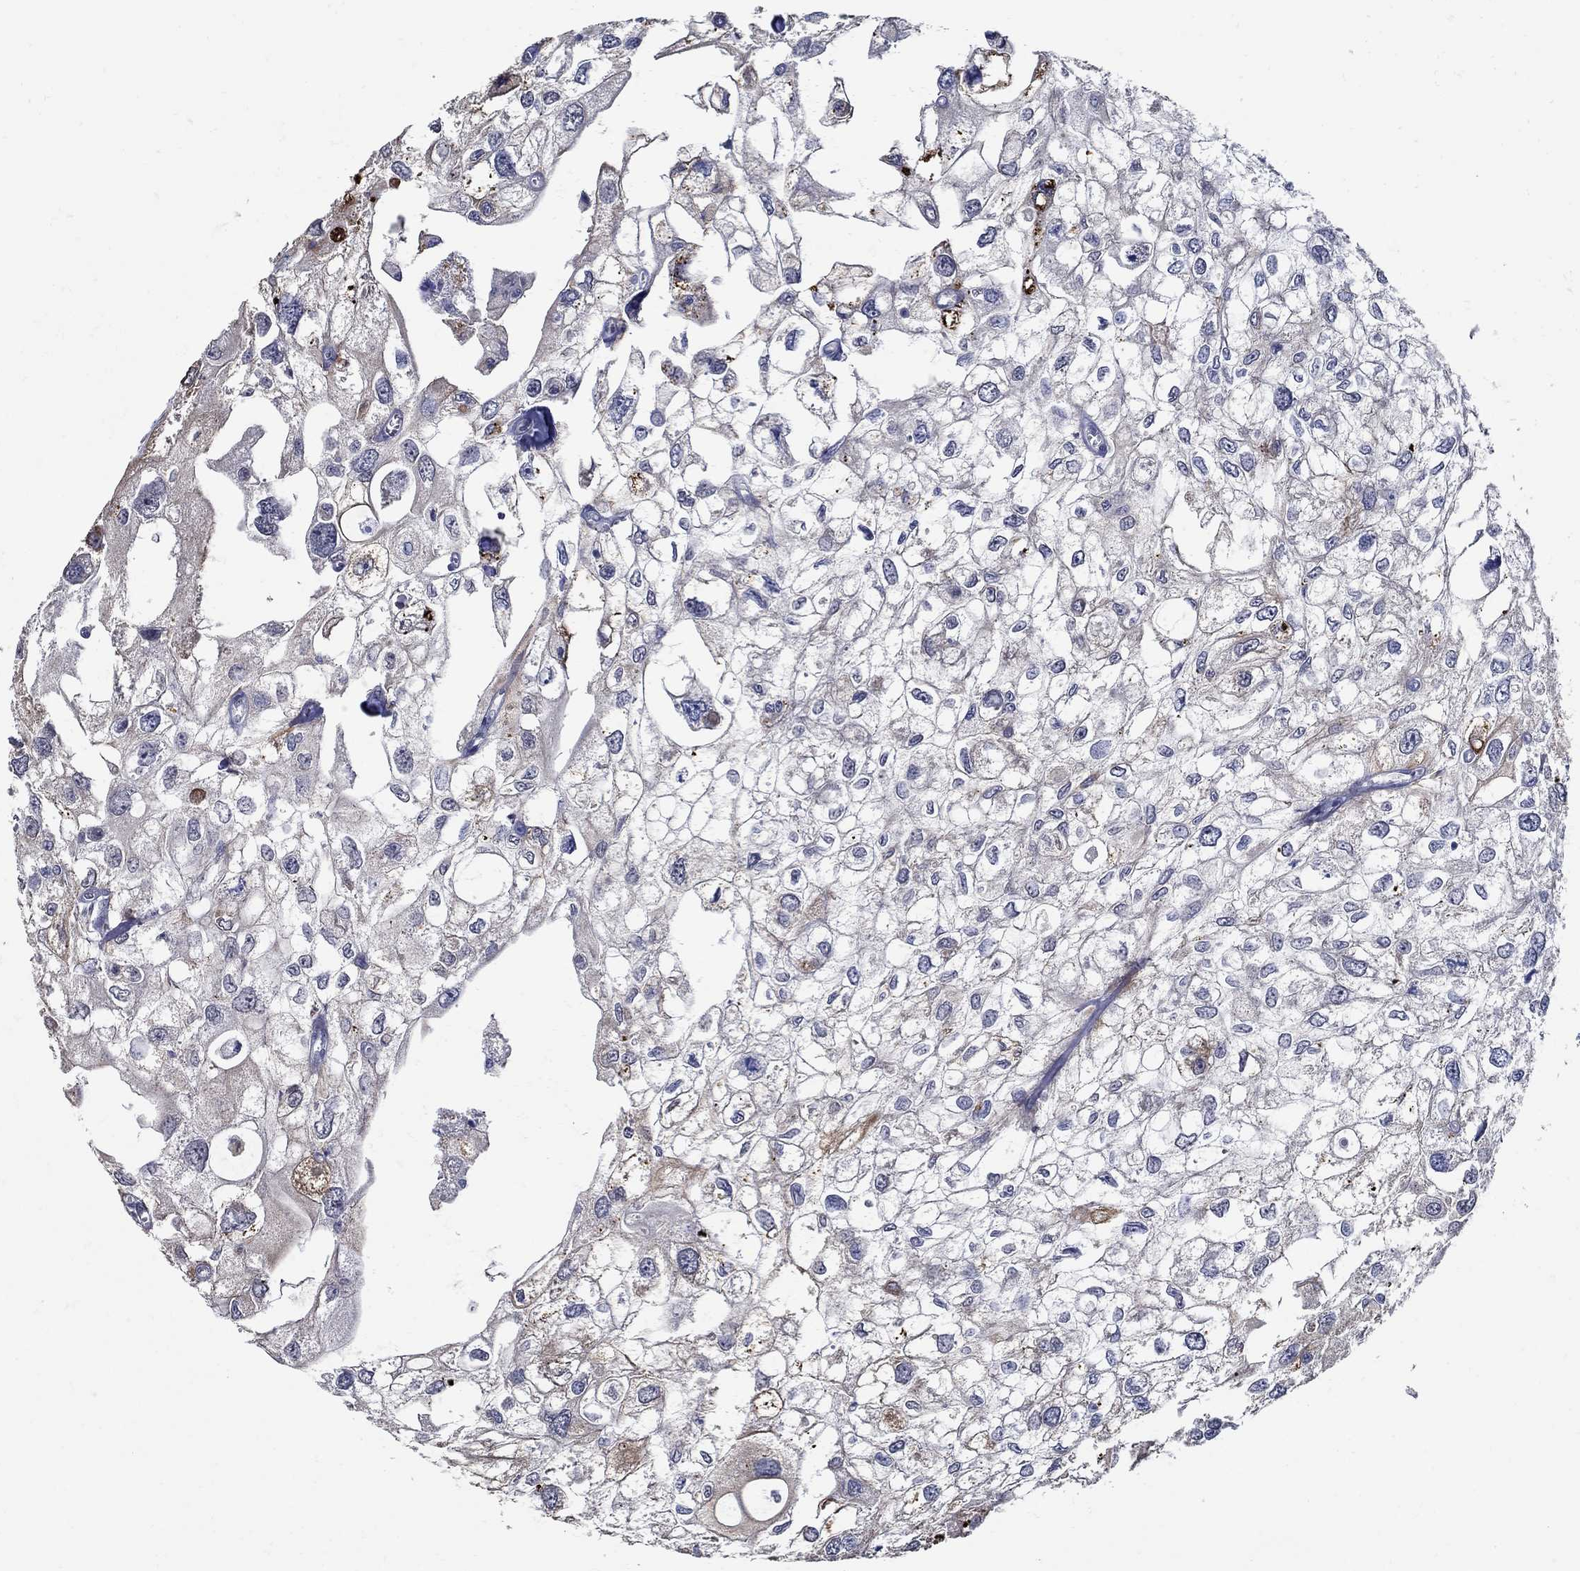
{"staining": {"intensity": "weak", "quantity": "<25%", "location": "cytoplasmic/membranous"}, "tissue": "urothelial cancer", "cell_type": "Tumor cells", "image_type": "cancer", "snomed": [{"axis": "morphology", "description": "Urothelial carcinoma, High grade"}, {"axis": "topography", "description": "Urinary bladder"}], "caption": "This is a photomicrograph of immunohistochemistry staining of high-grade urothelial carcinoma, which shows no positivity in tumor cells.", "gene": "KCNN3", "patient": {"sex": "male", "age": 59}}